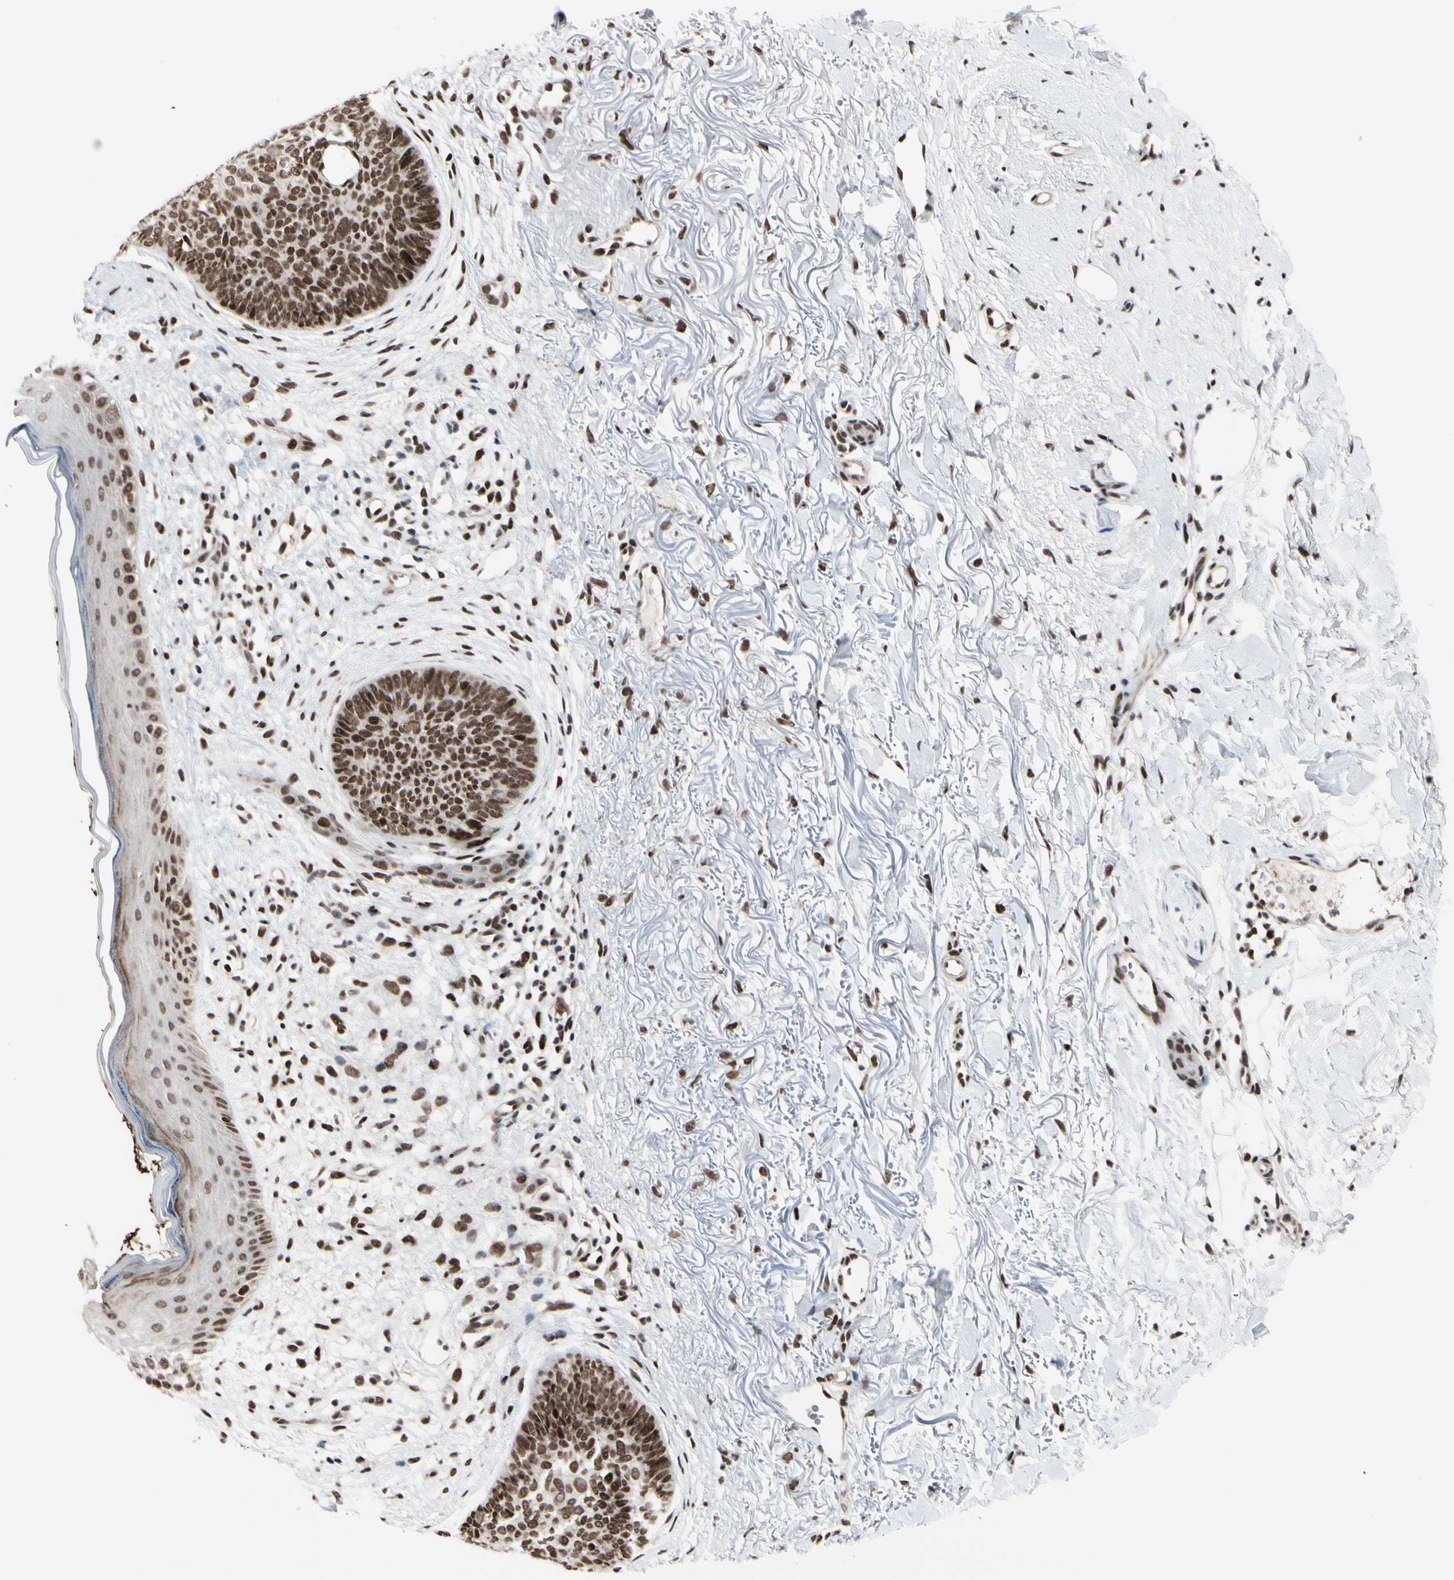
{"staining": {"intensity": "strong", "quantity": ">75%", "location": "nuclear"}, "tissue": "skin cancer", "cell_type": "Tumor cells", "image_type": "cancer", "snomed": [{"axis": "morphology", "description": "Basal cell carcinoma"}, {"axis": "topography", "description": "Skin"}], "caption": "Skin cancer (basal cell carcinoma) stained with a protein marker displays strong staining in tumor cells.", "gene": "CHAMP1", "patient": {"sex": "female", "age": 70}}